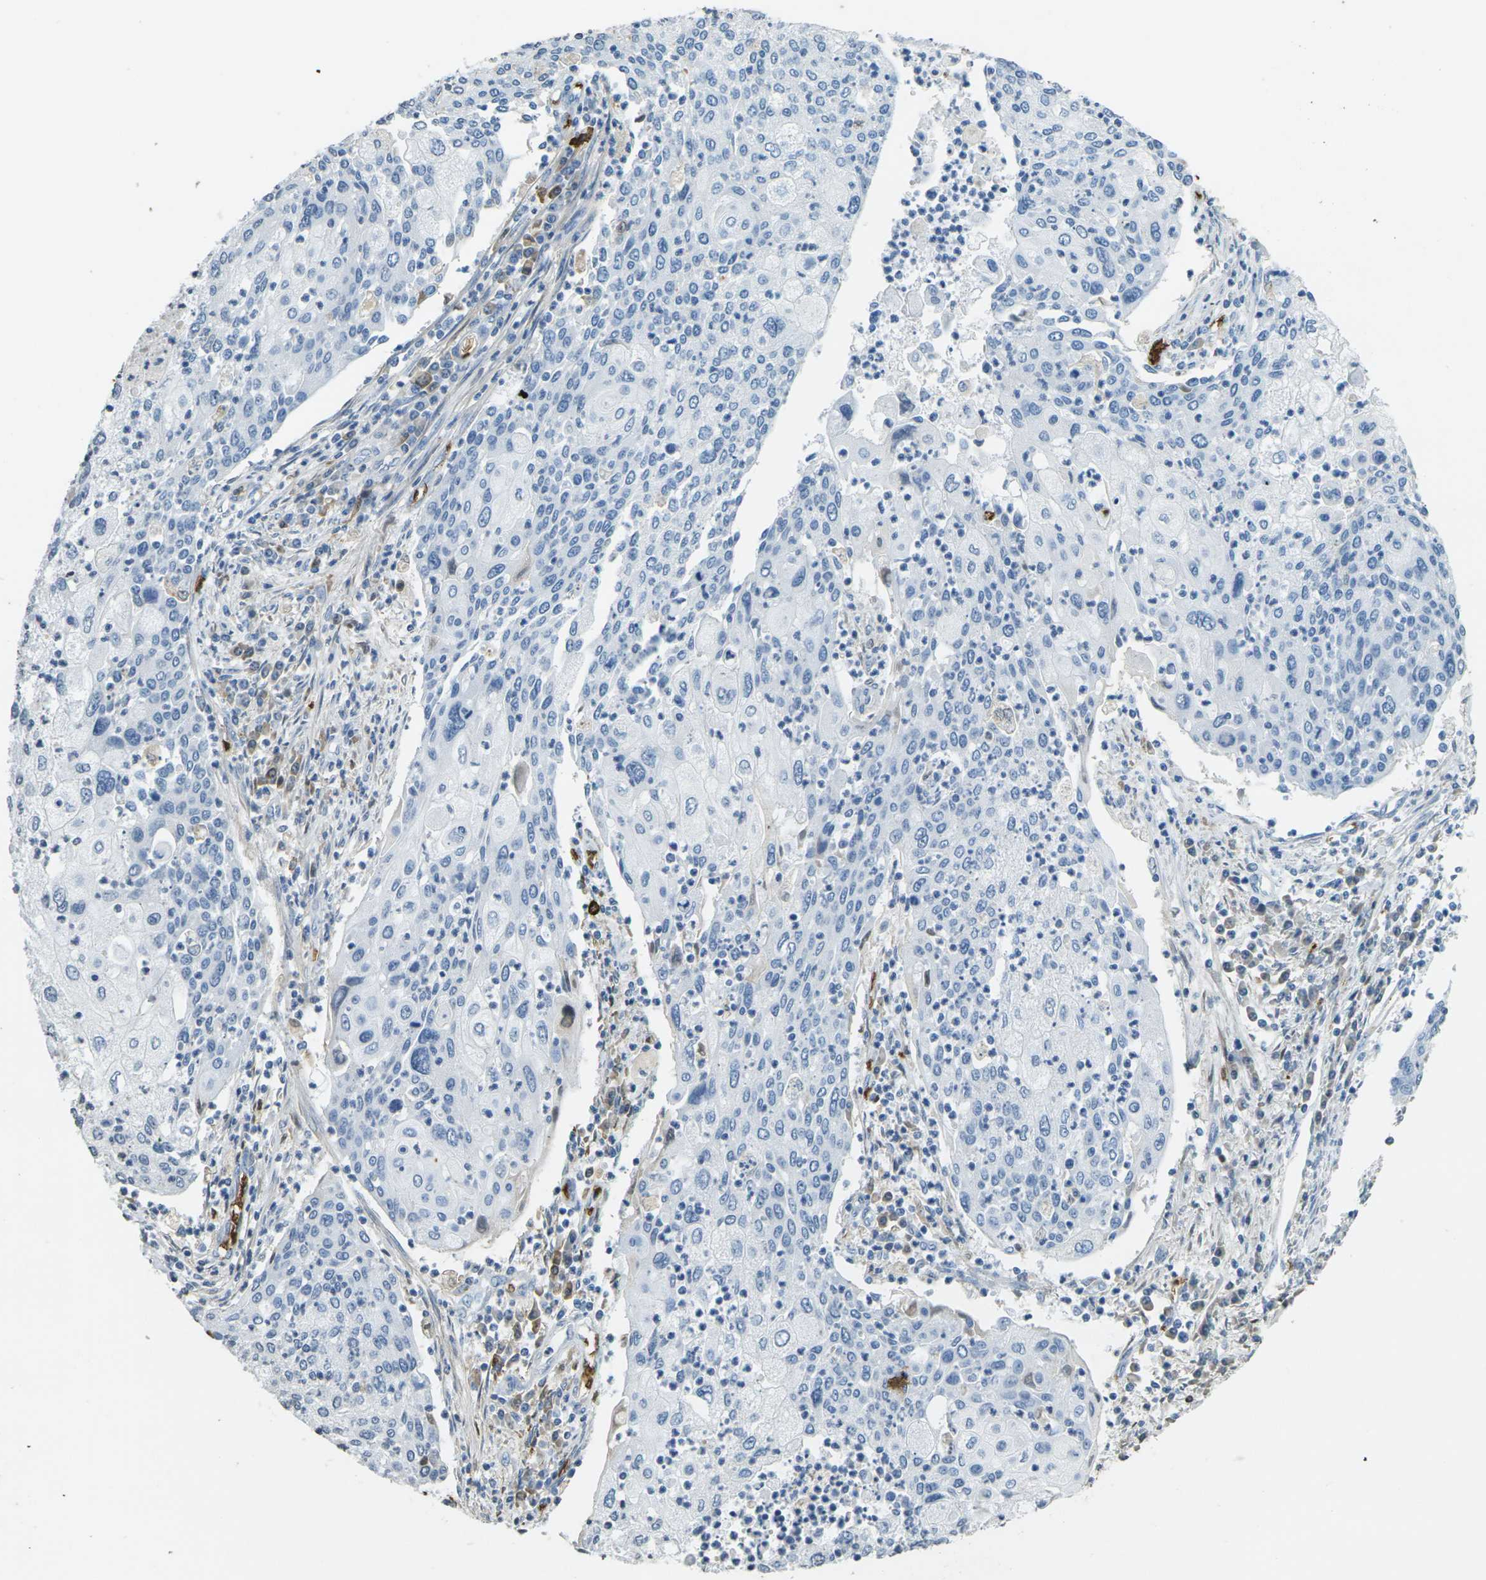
{"staining": {"intensity": "negative", "quantity": "none", "location": "none"}, "tissue": "cervical cancer", "cell_type": "Tumor cells", "image_type": "cancer", "snomed": [{"axis": "morphology", "description": "Squamous cell carcinoma, NOS"}, {"axis": "topography", "description": "Cervix"}], "caption": "Cervical squamous cell carcinoma stained for a protein using immunohistochemistry reveals no expression tumor cells.", "gene": "HBB", "patient": {"sex": "female", "age": 40}}